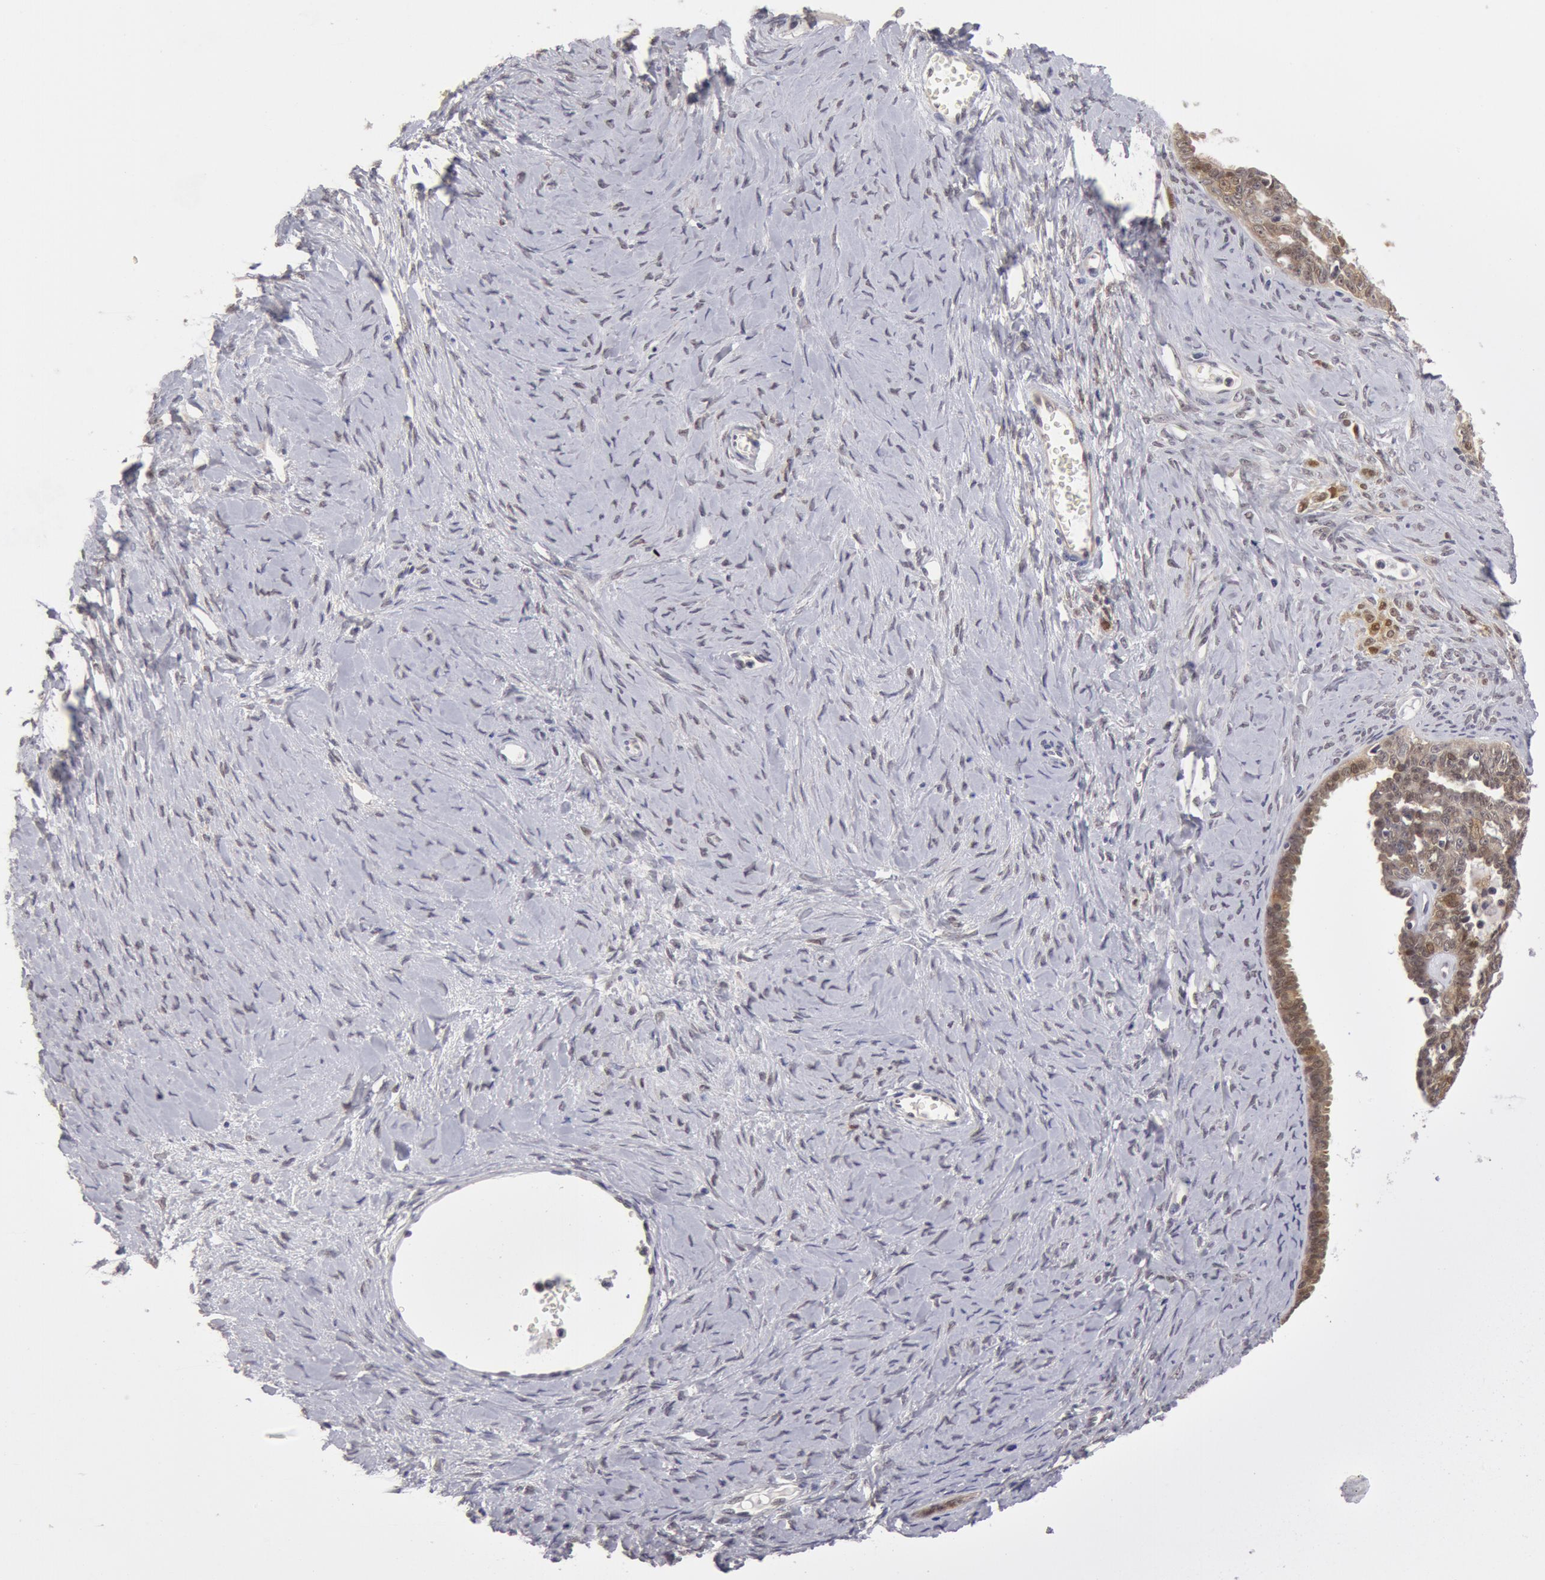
{"staining": {"intensity": "weak", "quantity": "<25%", "location": "cytoplasmic/membranous,nuclear"}, "tissue": "ovarian cancer", "cell_type": "Tumor cells", "image_type": "cancer", "snomed": [{"axis": "morphology", "description": "Cystadenocarcinoma, serous, NOS"}, {"axis": "topography", "description": "Ovary"}], "caption": "The photomicrograph exhibits no significant expression in tumor cells of serous cystadenocarcinoma (ovarian).", "gene": "TXNRD1", "patient": {"sex": "female", "age": 71}}